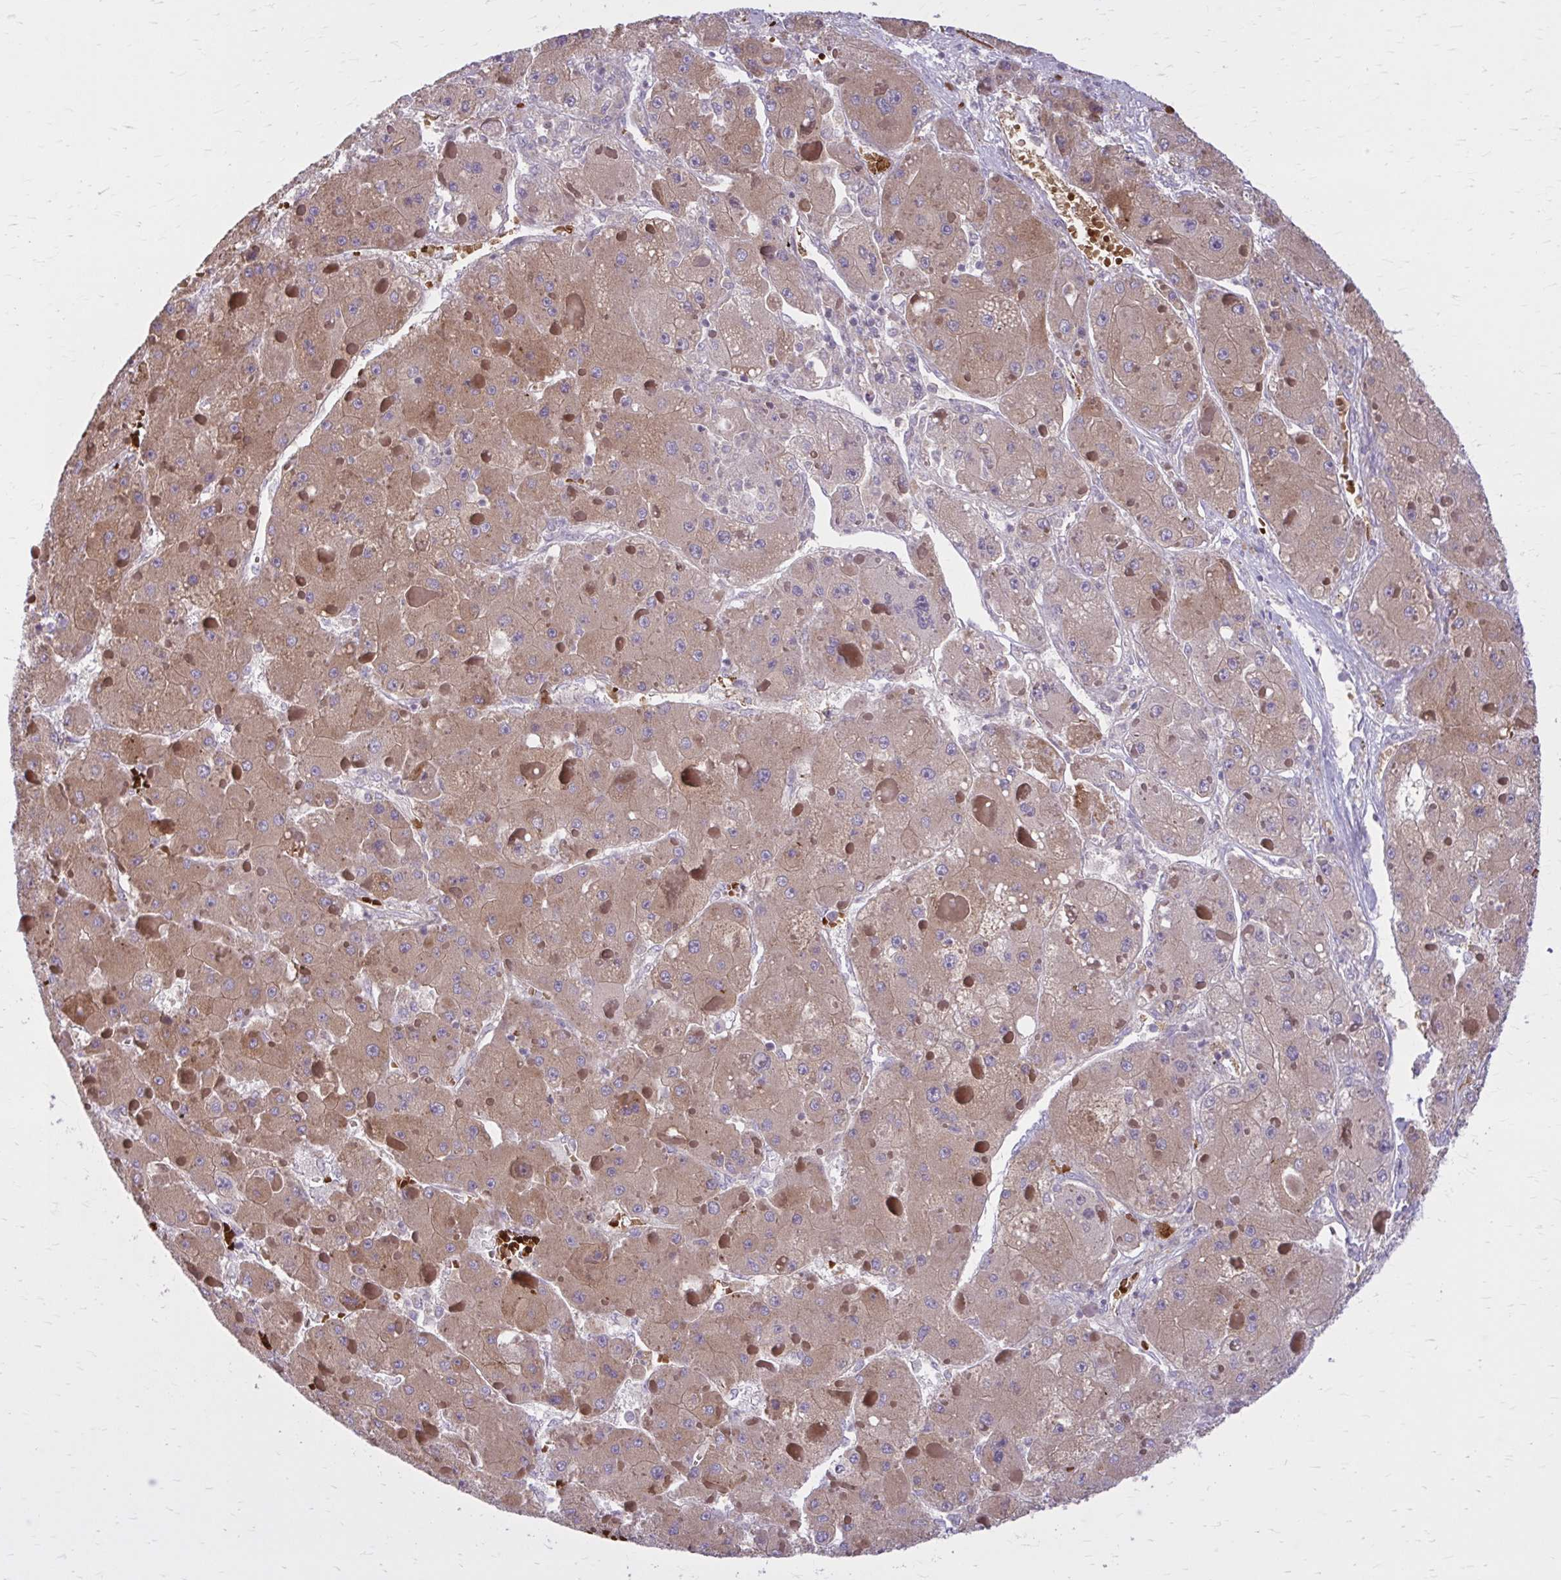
{"staining": {"intensity": "moderate", "quantity": ">75%", "location": "cytoplasmic/membranous"}, "tissue": "liver cancer", "cell_type": "Tumor cells", "image_type": "cancer", "snomed": [{"axis": "morphology", "description": "Carcinoma, Hepatocellular, NOS"}, {"axis": "topography", "description": "Liver"}], "caption": "Protein expression analysis of human liver cancer (hepatocellular carcinoma) reveals moderate cytoplasmic/membranous staining in approximately >75% of tumor cells.", "gene": "SNF8", "patient": {"sex": "female", "age": 73}}